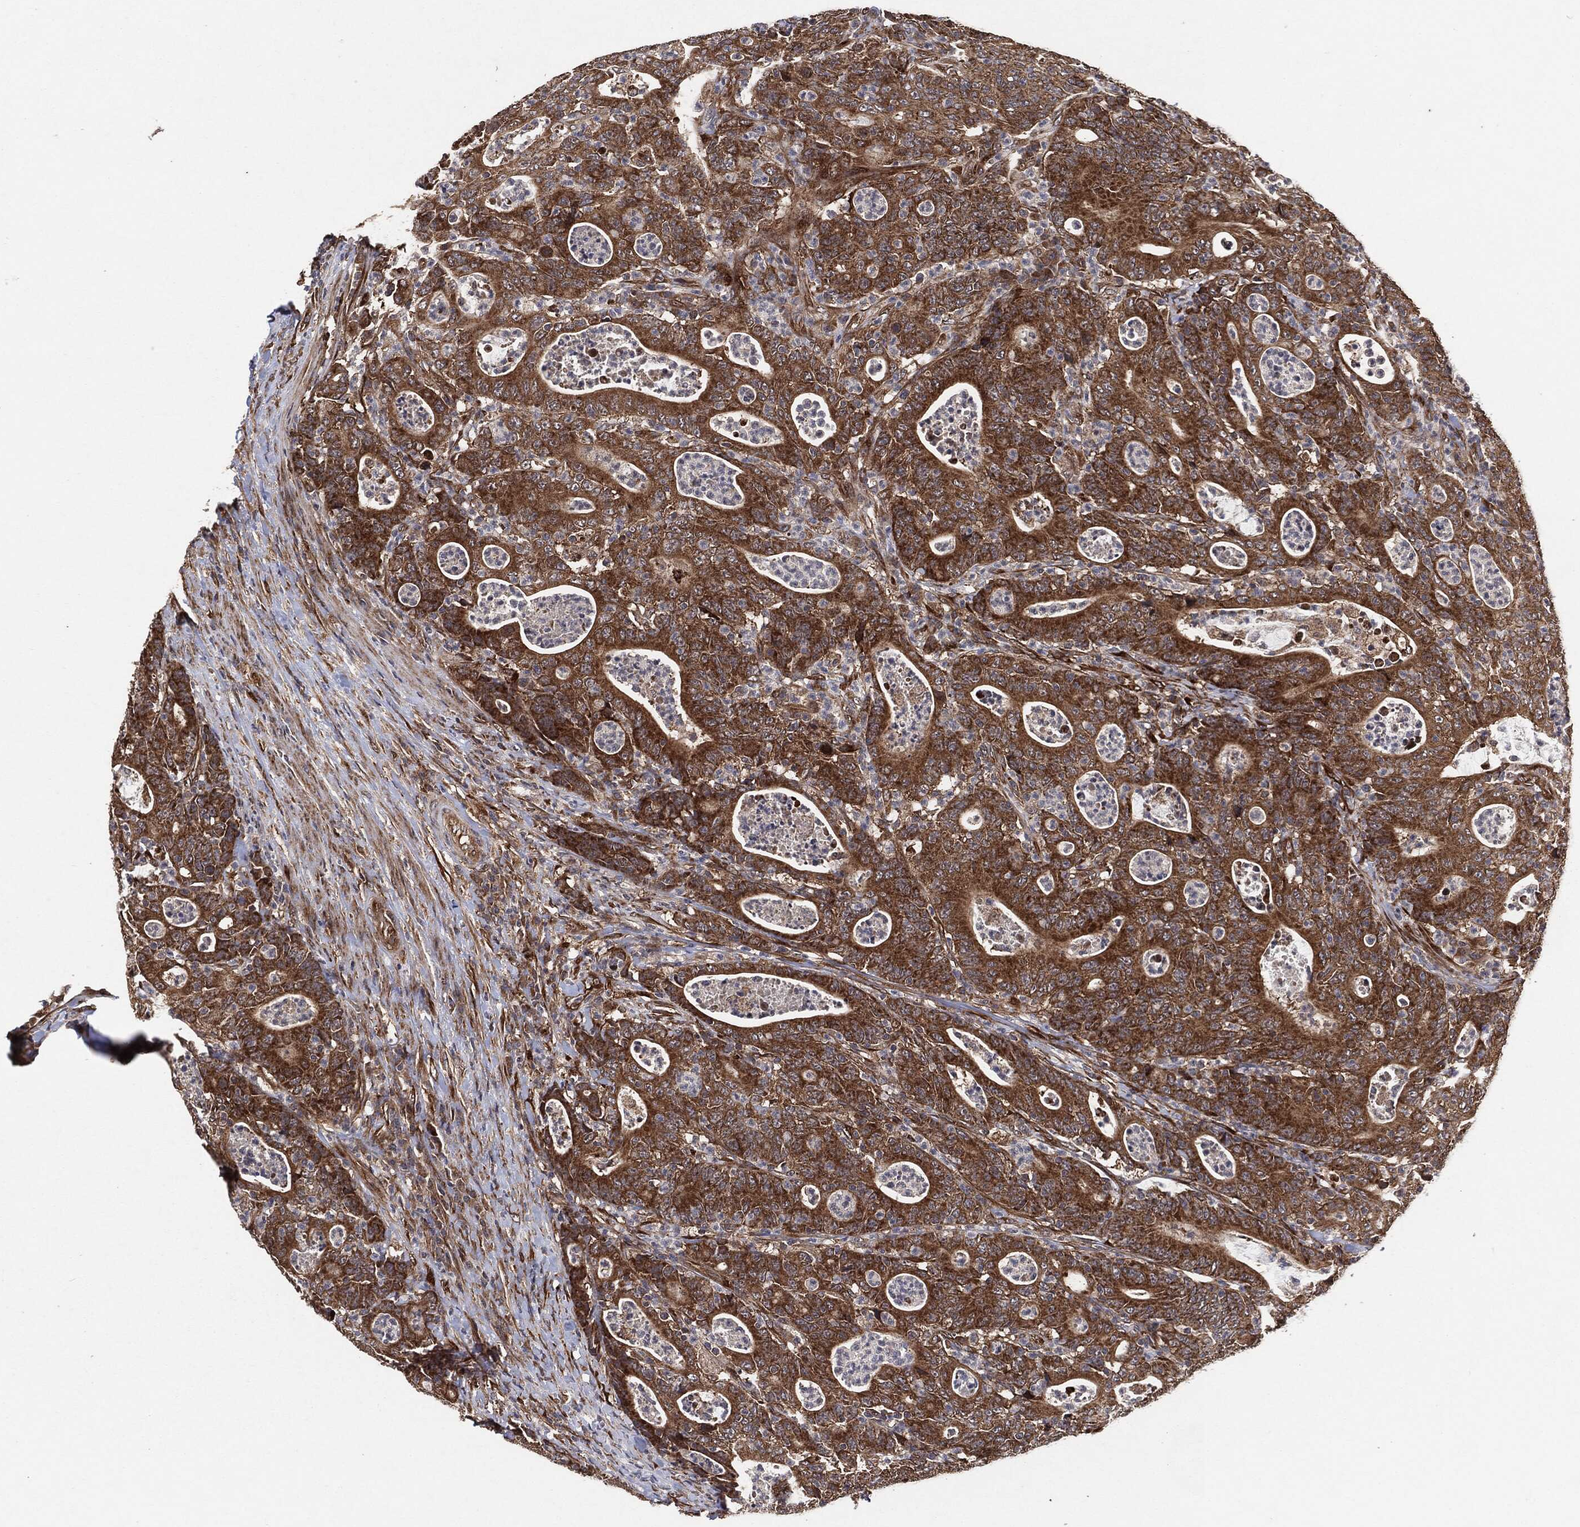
{"staining": {"intensity": "strong", "quantity": ">75%", "location": "cytoplasmic/membranous"}, "tissue": "colorectal cancer", "cell_type": "Tumor cells", "image_type": "cancer", "snomed": [{"axis": "morphology", "description": "Adenocarcinoma, NOS"}, {"axis": "topography", "description": "Colon"}], "caption": "Brown immunohistochemical staining in colorectal cancer reveals strong cytoplasmic/membranous staining in approximately >75% of tumor cells. (IHC, brightfield microscopy, high magnification).", "gene": "BCAR1", "patient": {"sex": "male", "age": 70}}